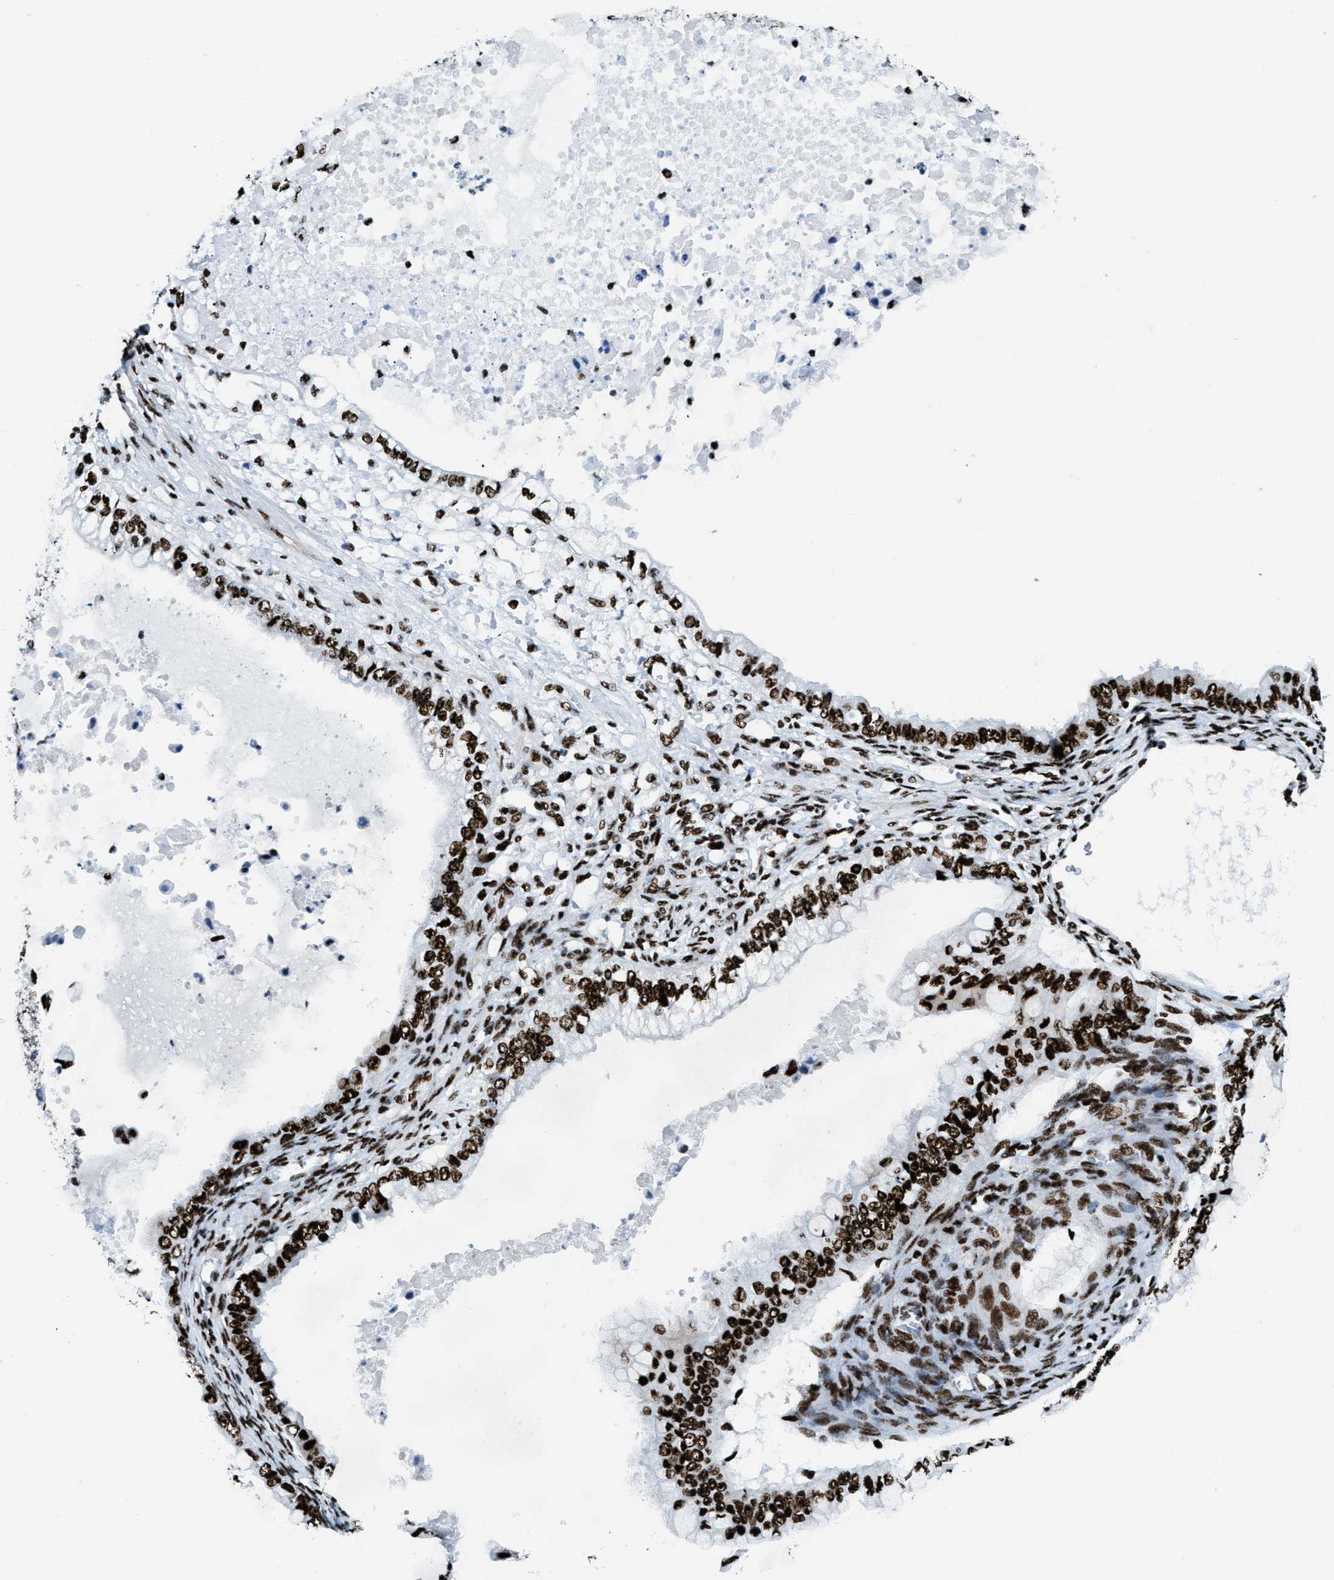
{"staining": {"intensity": "strong", "quantity": ">75%", "location": "nuclear"}, "tissue": "ovarian cancer", "cell_type": "Tumor cells", "image_type": "cancer", "snomed": [{"axis": "morphology", "description": "Cystadenocarcinoma, mucinous, NOS"}, {"axis": "topography", "description": "Ovary"}], "caption": "Immunohistochemical staining of human mucinous cystadenocarcinoma (ovarian) exhibits high levels of strong nuclear protein staining in approximately >75% of tumor cells. Immunohistochemistry (ihc) stains the protein in brown and the nuclei are stained blue.", "gene": "NONO", "patient": {"sex": "female", "age": 80}}